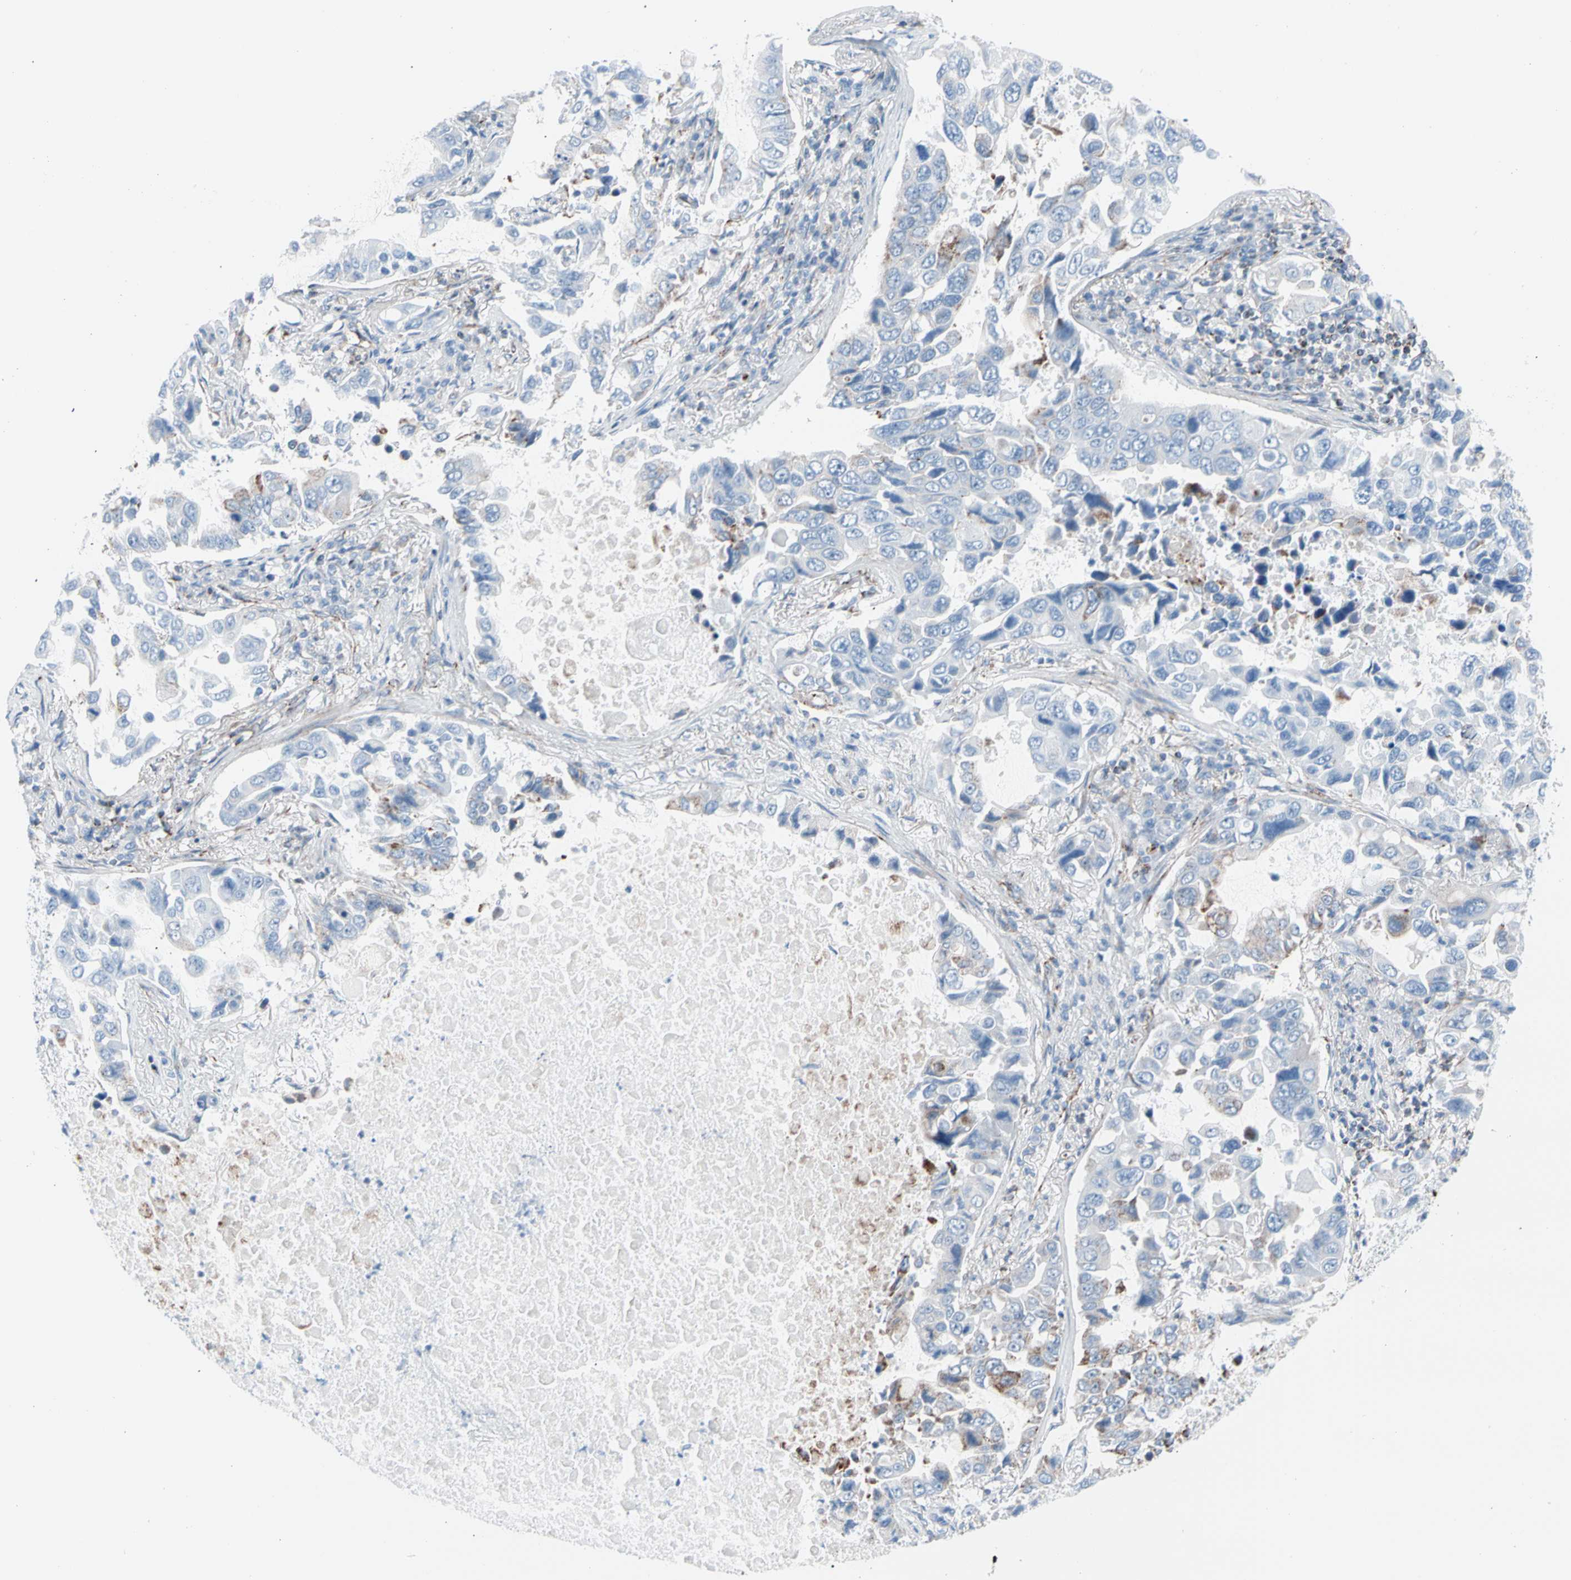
{"staining": {"intensity": "negative", "quantity": "none", "location": "none"}, "tissue": "lung cancer", "cell_type": "Tumor cells", "image_type": "cancer", "snomed": [{"axis": "morphology", "description": "Adenocarcinoma, NOS"}, {"axis": "topography", "description": "Lung"}], "caption": "This is an immunohistochemistry (IHC) image of human adenocarcinoma (lung). There is no positivity in tumor cells.", "gene": "HK1", "patient": {"sex": "male", "age": 64}}